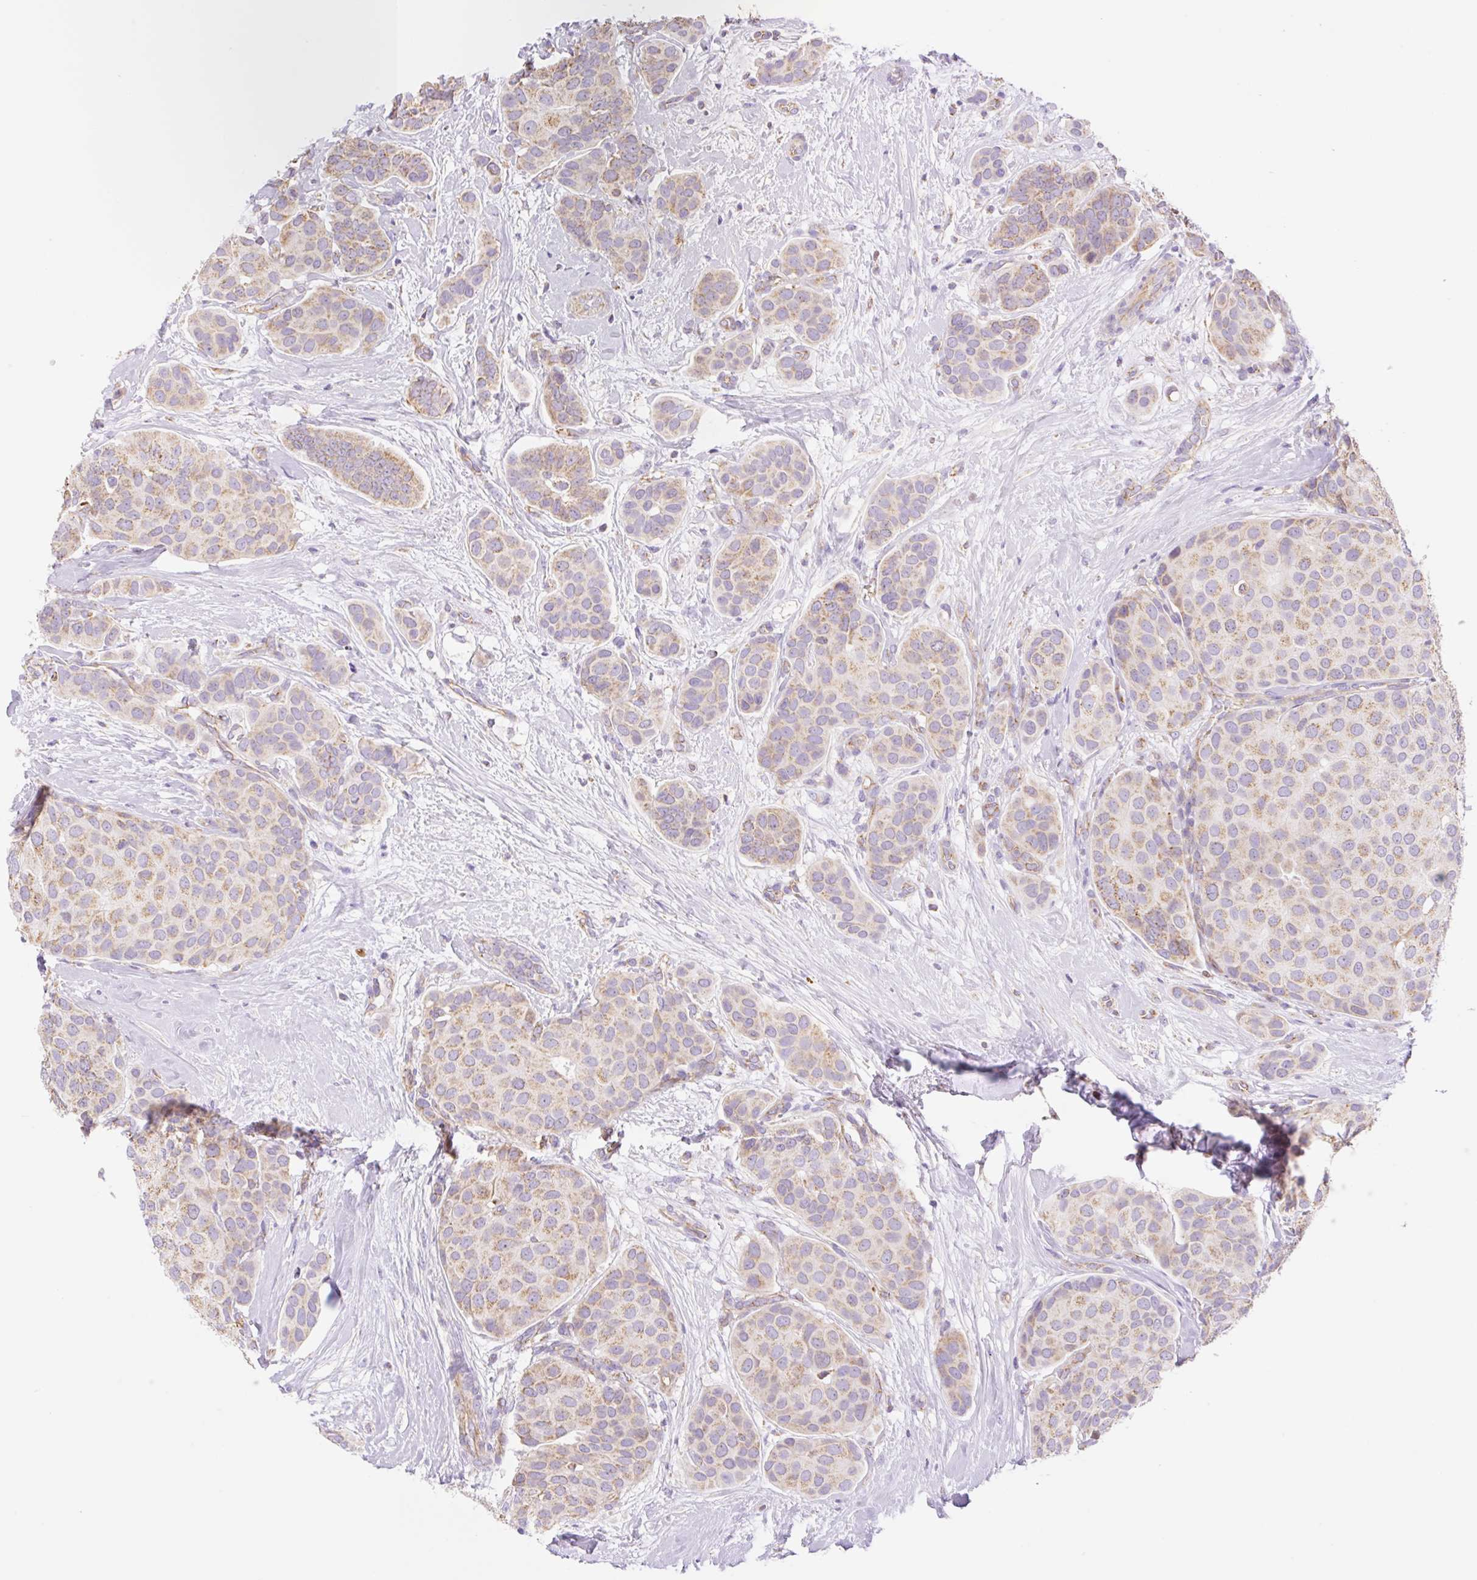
{"staining": {"intensity": "weak", "quantity": "25%-75%", "location": "cytoplasmic/membranous"}, "tissue": "breast cancer", "cell_type": "Tumor cells", "image_type": "cancer", "snomed": [{"axis": "morphology", "description": "Duct carcinoma"}, {"axis": "topography", "description": "Breast"}], "caption": "This image exhibits immunohistochemistry staining of intraductal carcinoma (breast), with low weak cytoplasmic/membranous expression in approximately 25%-75% of tumor cells.", "gene": "ESAM", "patient": {"sex": "female", "age": 70}}